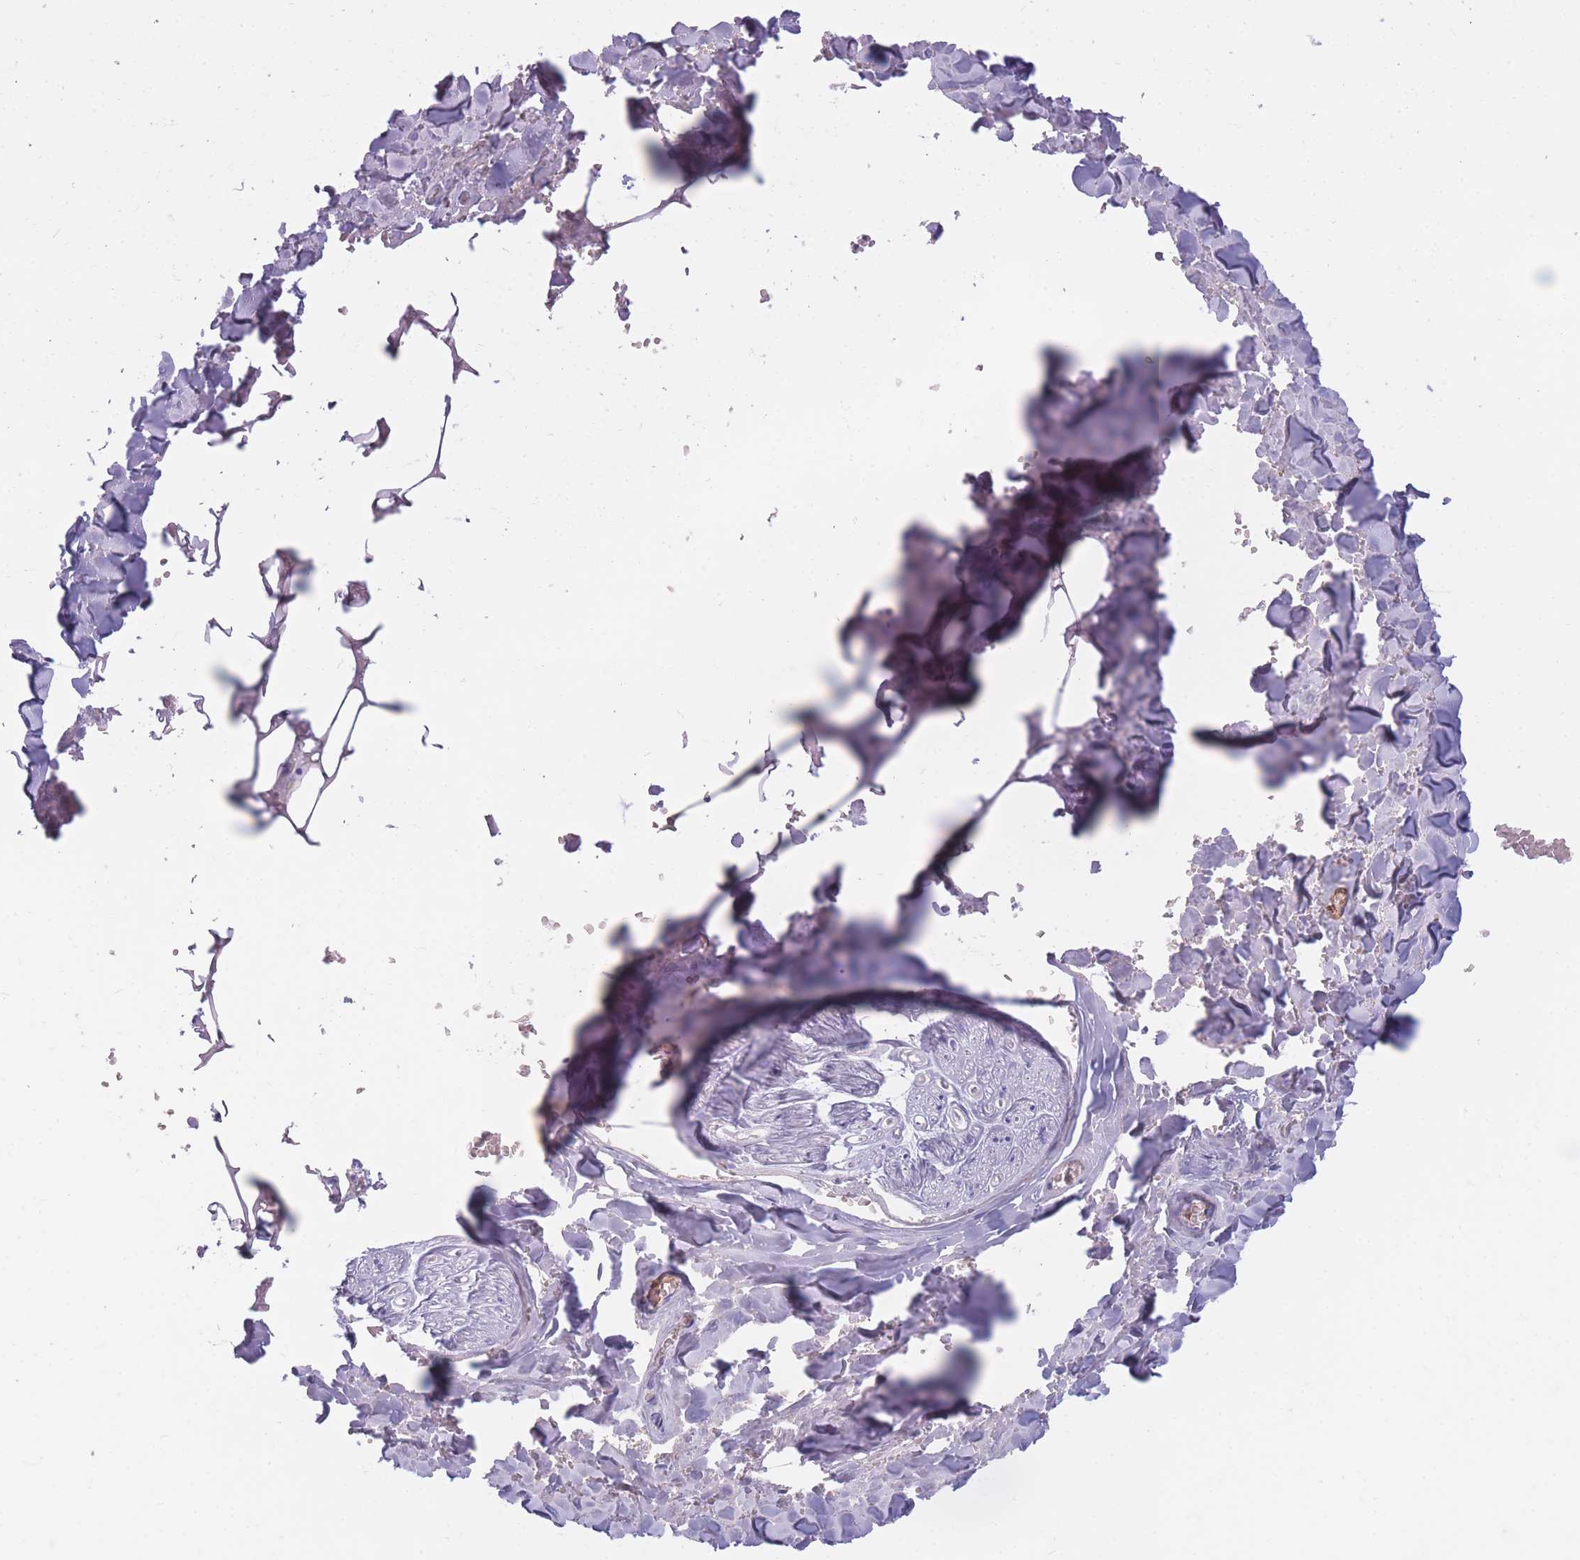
{"staining": {"intensity": "negative", "quantity": "none", "location": "none"}, "tissue": "adipose tissue", "cell_type": "Adipocytes", "image_type": "normal", "snomed": [{"axis": "morphology", "description": "Normal tissue, NOS"}, {"axis": "topography", "description": "Salivary gland"}, {"axis": "topography", "description": "Peripheral nerve tissue"}], "caption": "Immunohistochemistry of unremarkable human adipose tissue demonstrates no staining in adipocytes. The staining is performed using DAB brown chromogen with nuclei counter-stained in using hematoxylin.", "gene": "TNFSF11", "patient": {"sex": "male", "age": 38}}